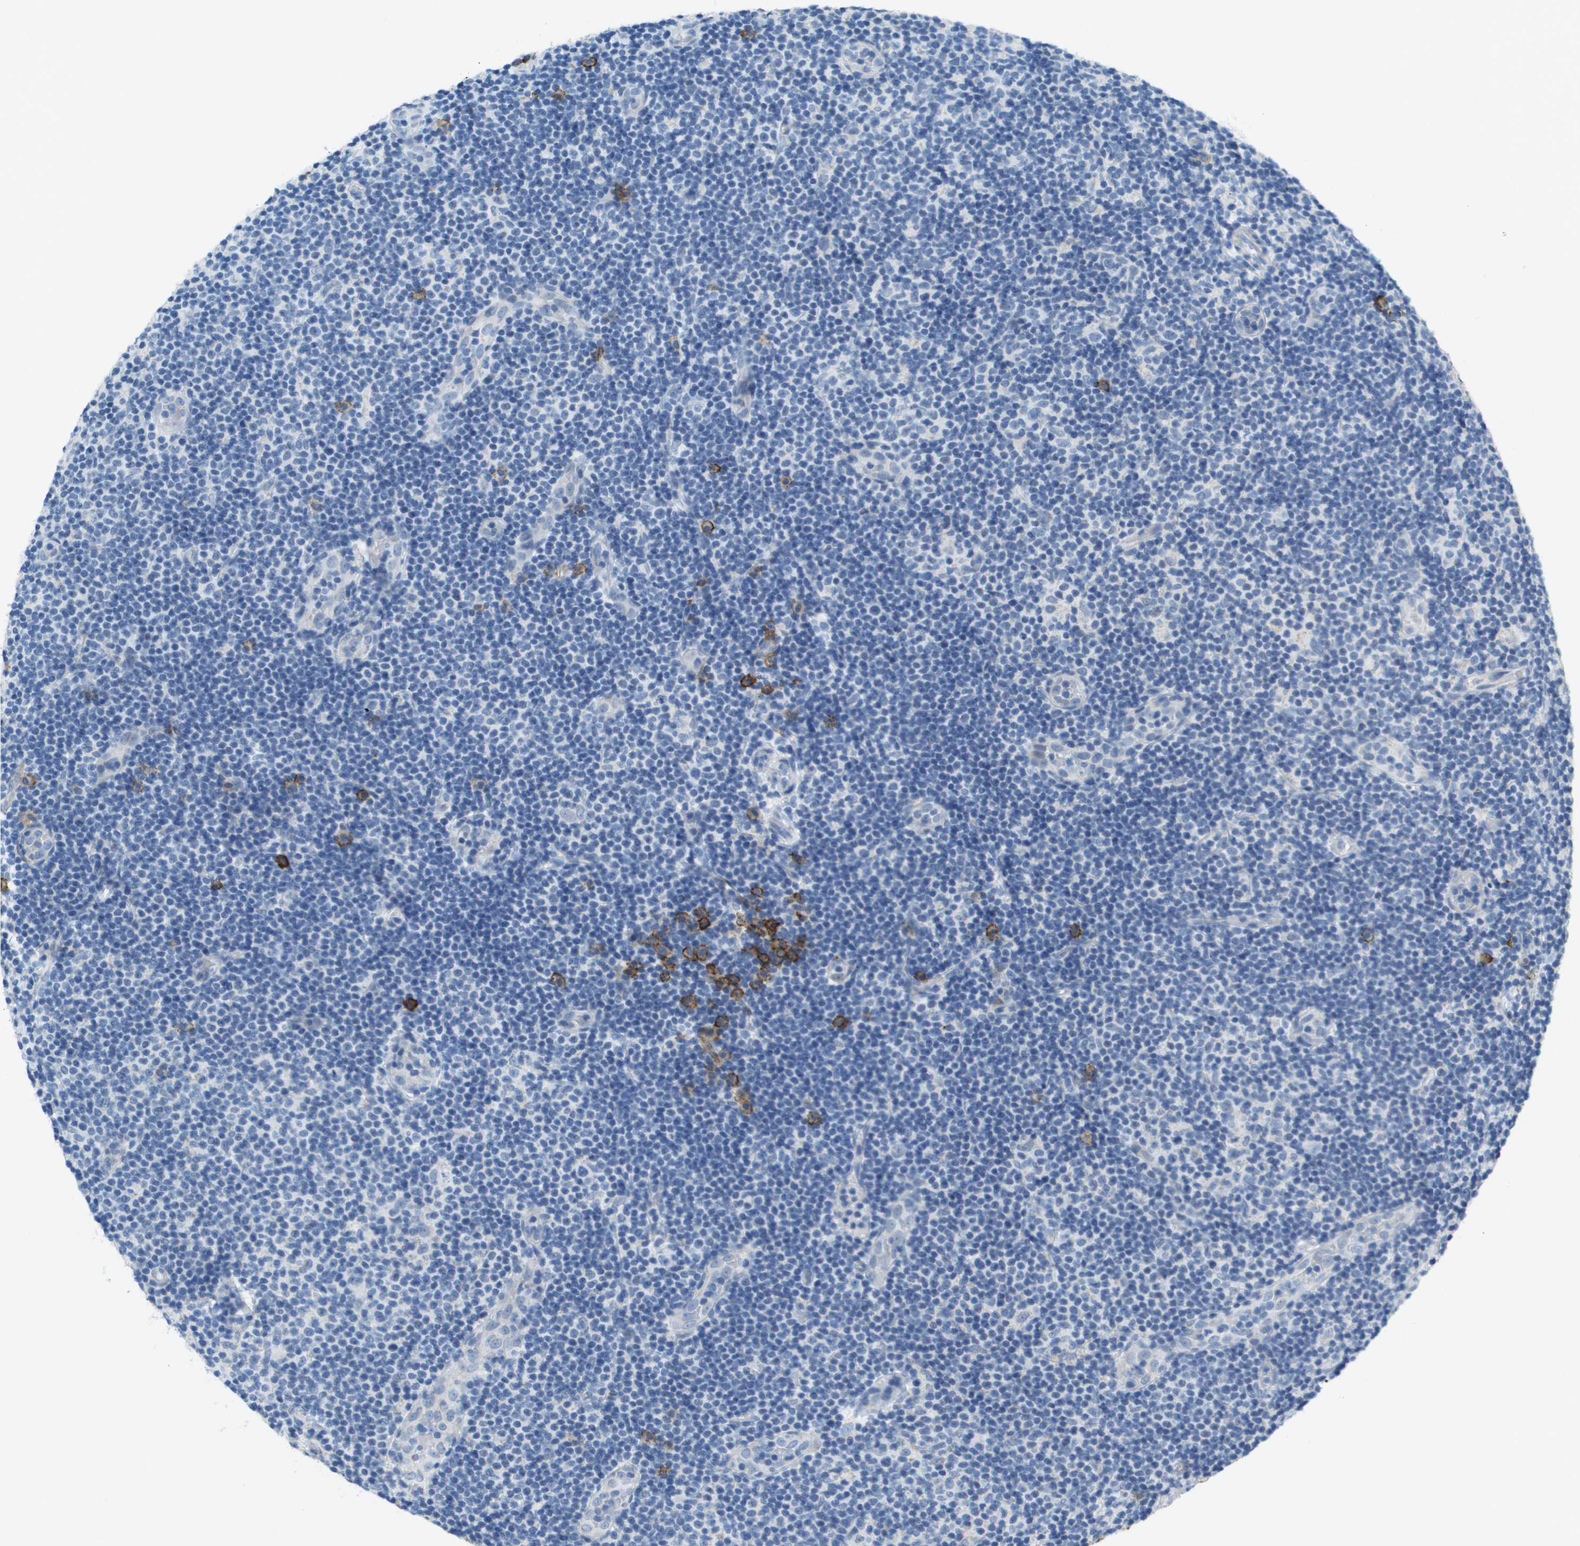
{"staining": {"intensity": "negative", "quantity": "none", "location": "none"}, "tissue": "lymphoma", "cell_type": "Tumor cells", "image_type": "cancer", "snomed": [{"axis": "morphology", "description": "Malignant lymphoma, non-Hodgkin's type, Low grade"}, {"axis": "topography", "description": "Lymph node"}], "caption": "The micrograph demonstrates no significant positivity in tumor cells of low-grade malignant lymphoma, non-Hodgkin's type.", "gene": "SDC1", "patient": {"sex": "male", "age": 83}}